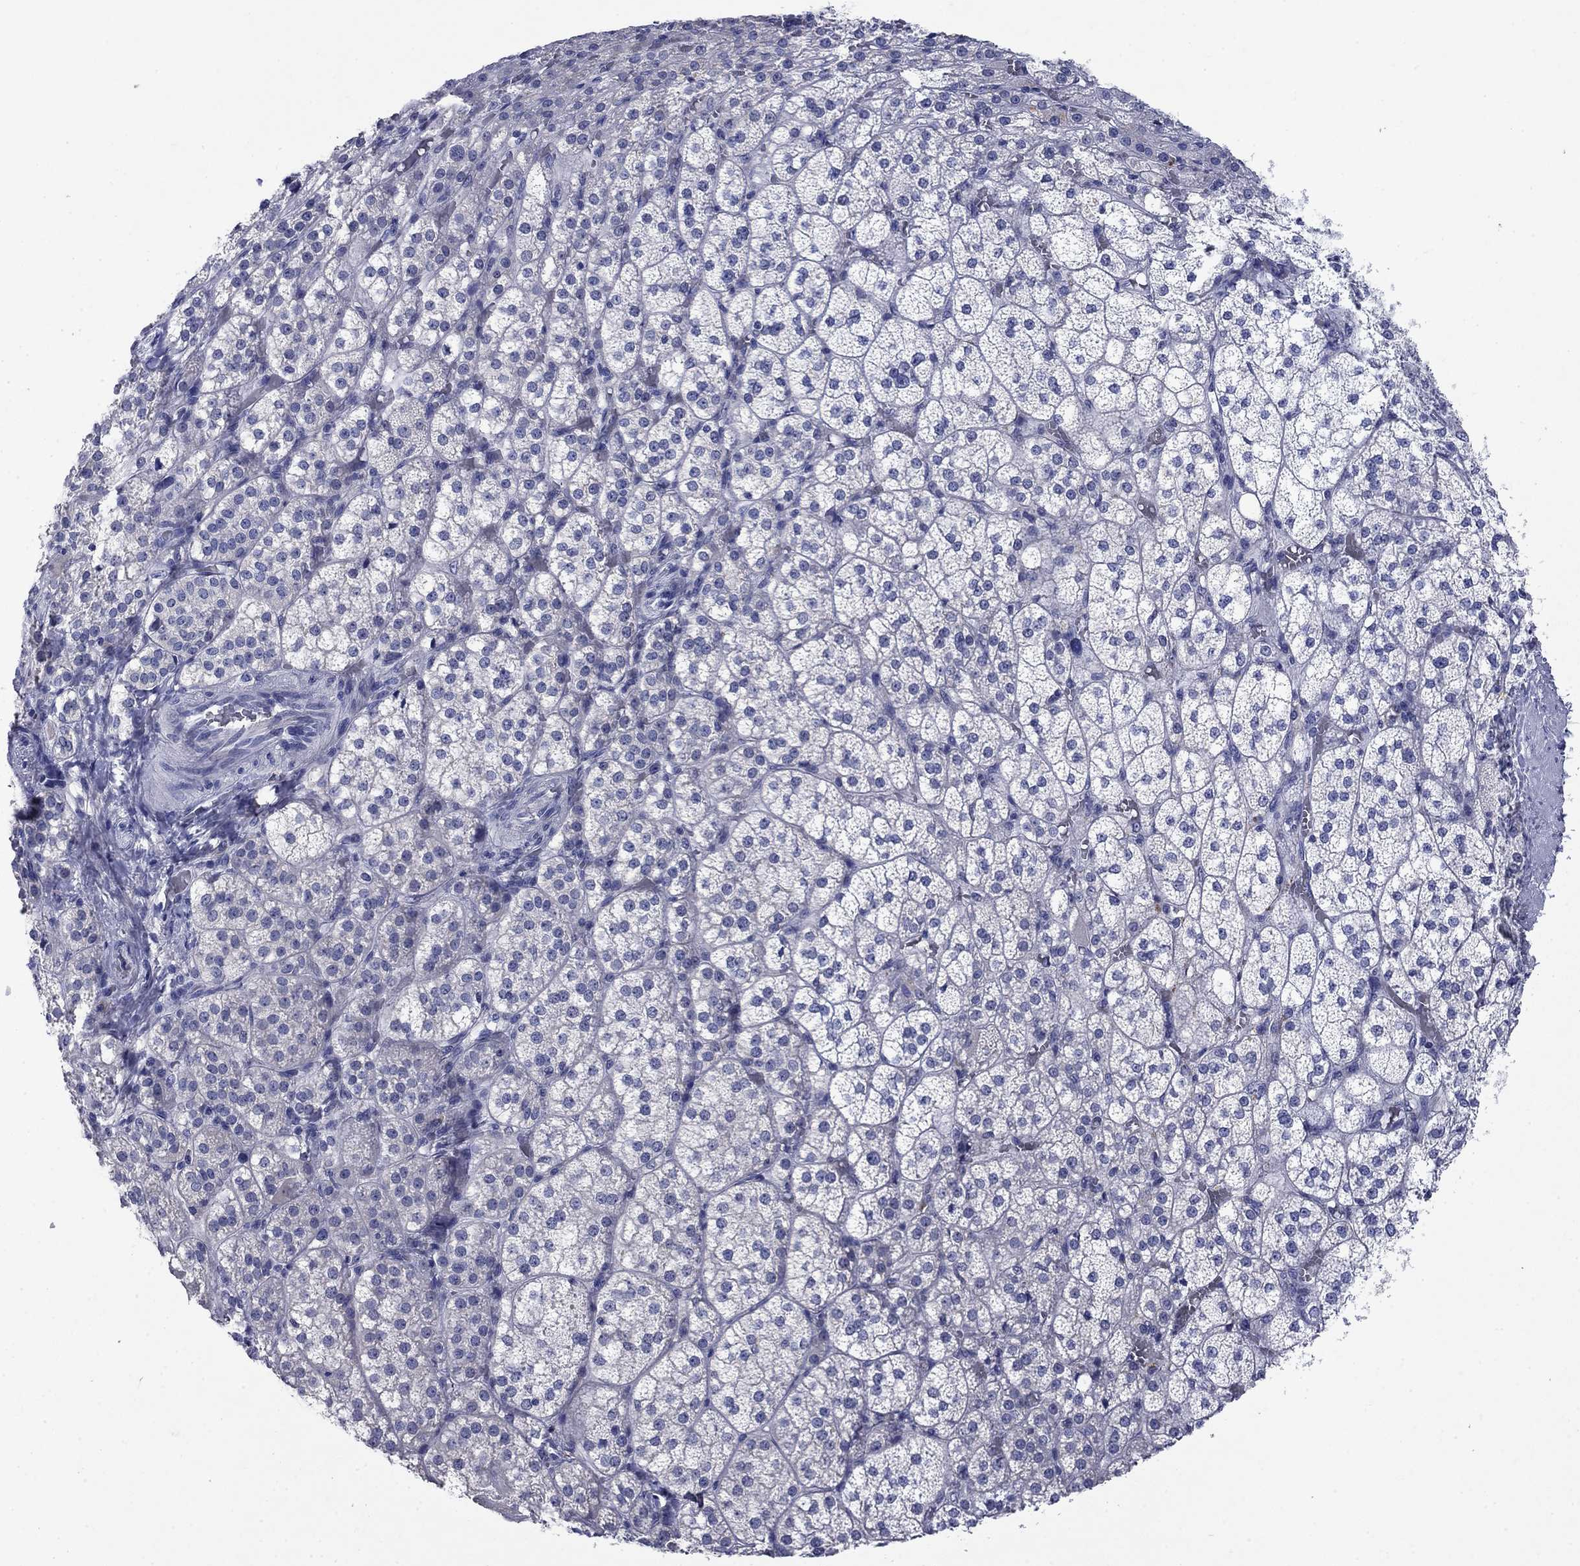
{"staining": {"intensity": "negative", "quantity": "none", "location": "none"}, "tissue": "adrenal gland", "cell_type": "Glandular cells", "image_type": "normal", "snomed": [{"axis": "morphology", "description": "Normal tissue, NOS"}, {"axis": "topography", "description": "Adrenal gland"}], "caption": "An IHC photomicrograph of unremarkable adrenal gland is shown. There is no staining in glandular cells of adrenal gland. (DAB (3,3'-diaminobenzidine) immunohistochemistry visualized using brightfield microscopy, high magnification).", "gene": "SULT2B1", "patient": {"sex": "female", "age": 60}}